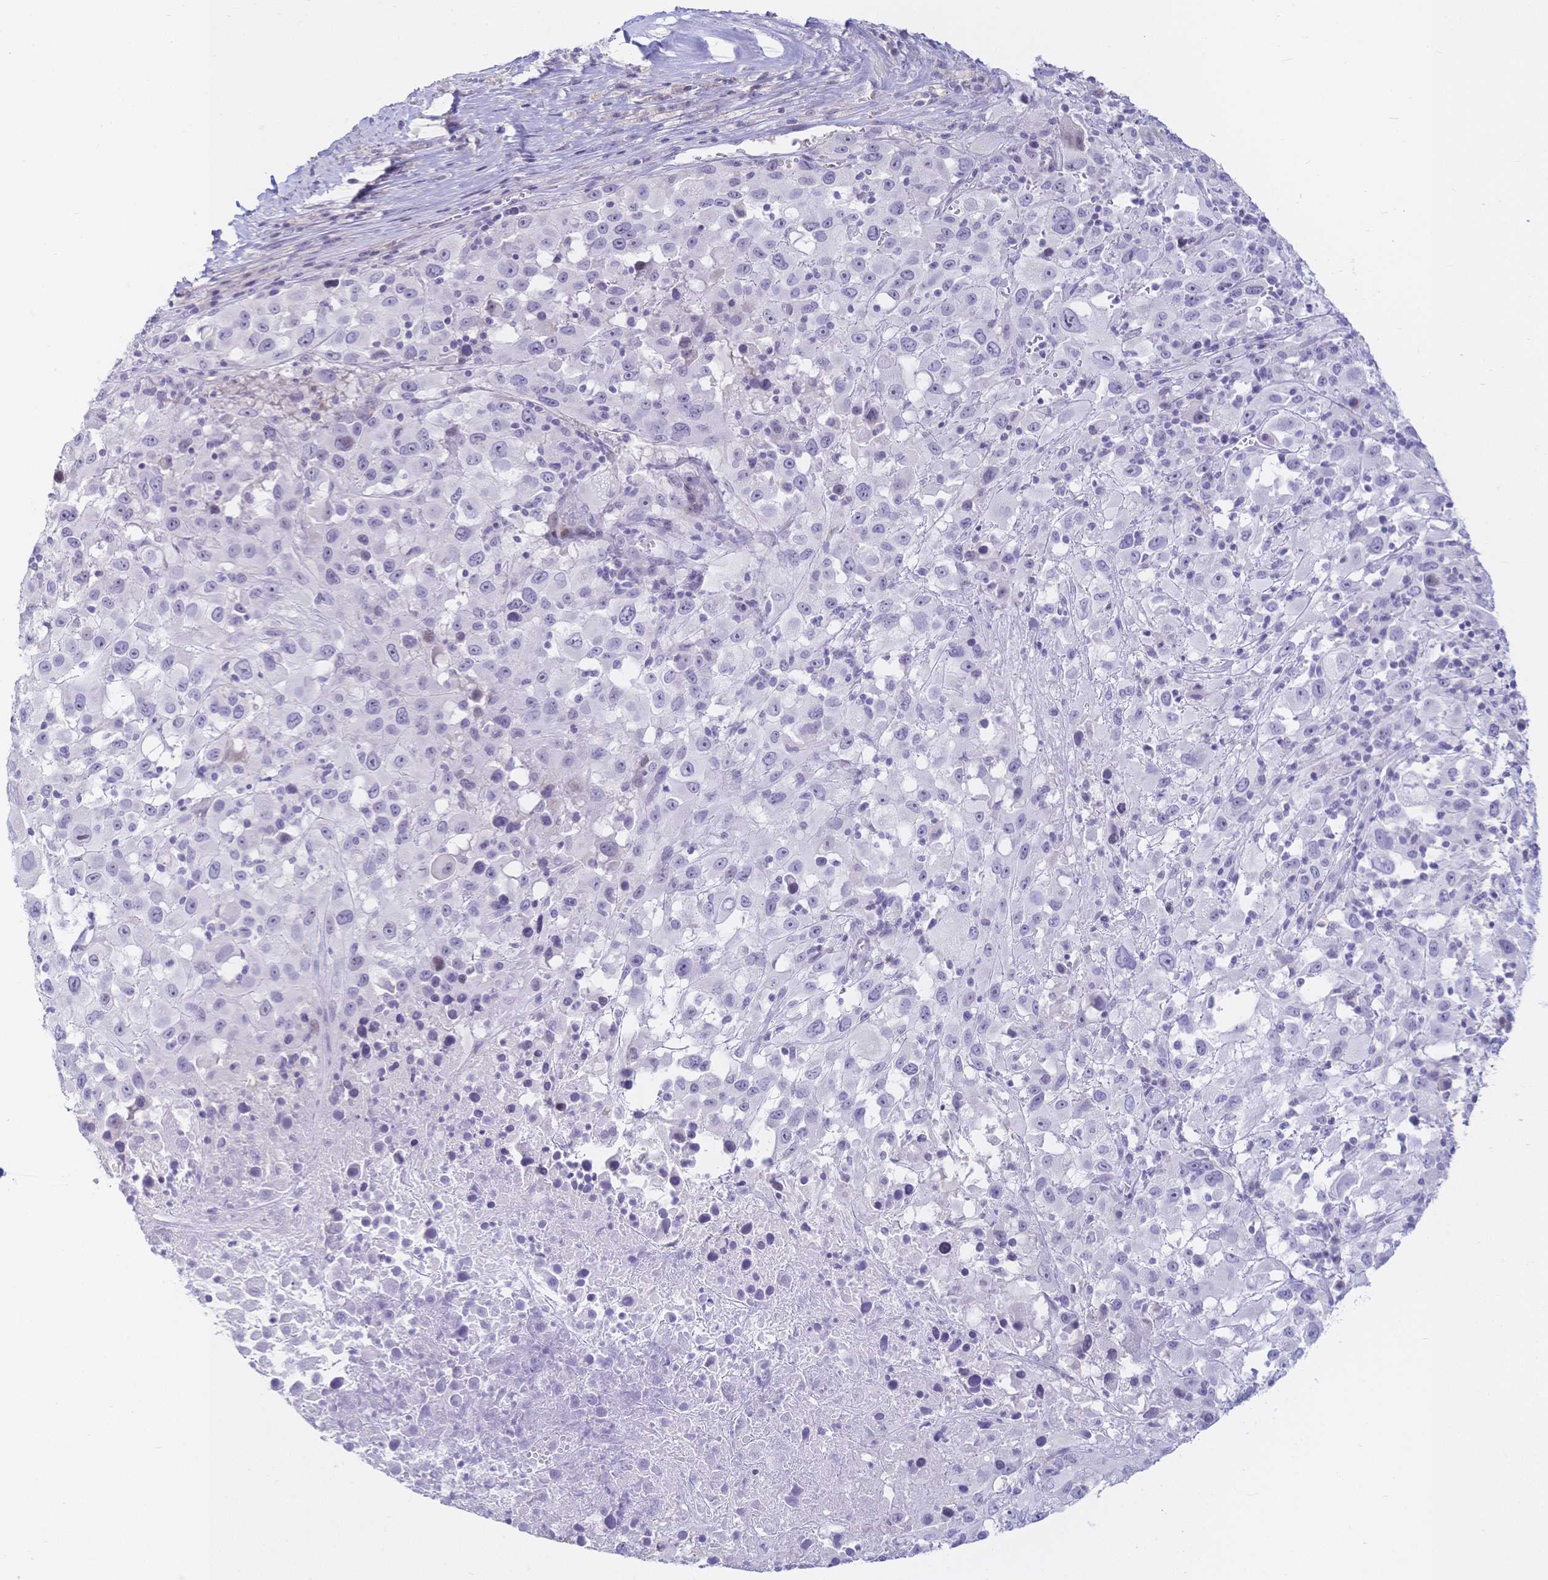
{"staining": {"intensity": "negative", "quantity": "none", "location": "none"}, "tissue": "melanoma", "cell_type": "Tumor cells", "image_type": "cancer", "snomed": [{"axis": "morphology", "description": "Malignant melanoma, Metastatic site"}, {"axis": "topography", "description": "Soft tissue"}], "caption": "This is an immunohistochemistry (IHC) micrograph of human malignant melanoma (metastatic site). There is no staining in tumor cells.", "gene": "CR2", "patient": {"sex": "male", "age": 50}}